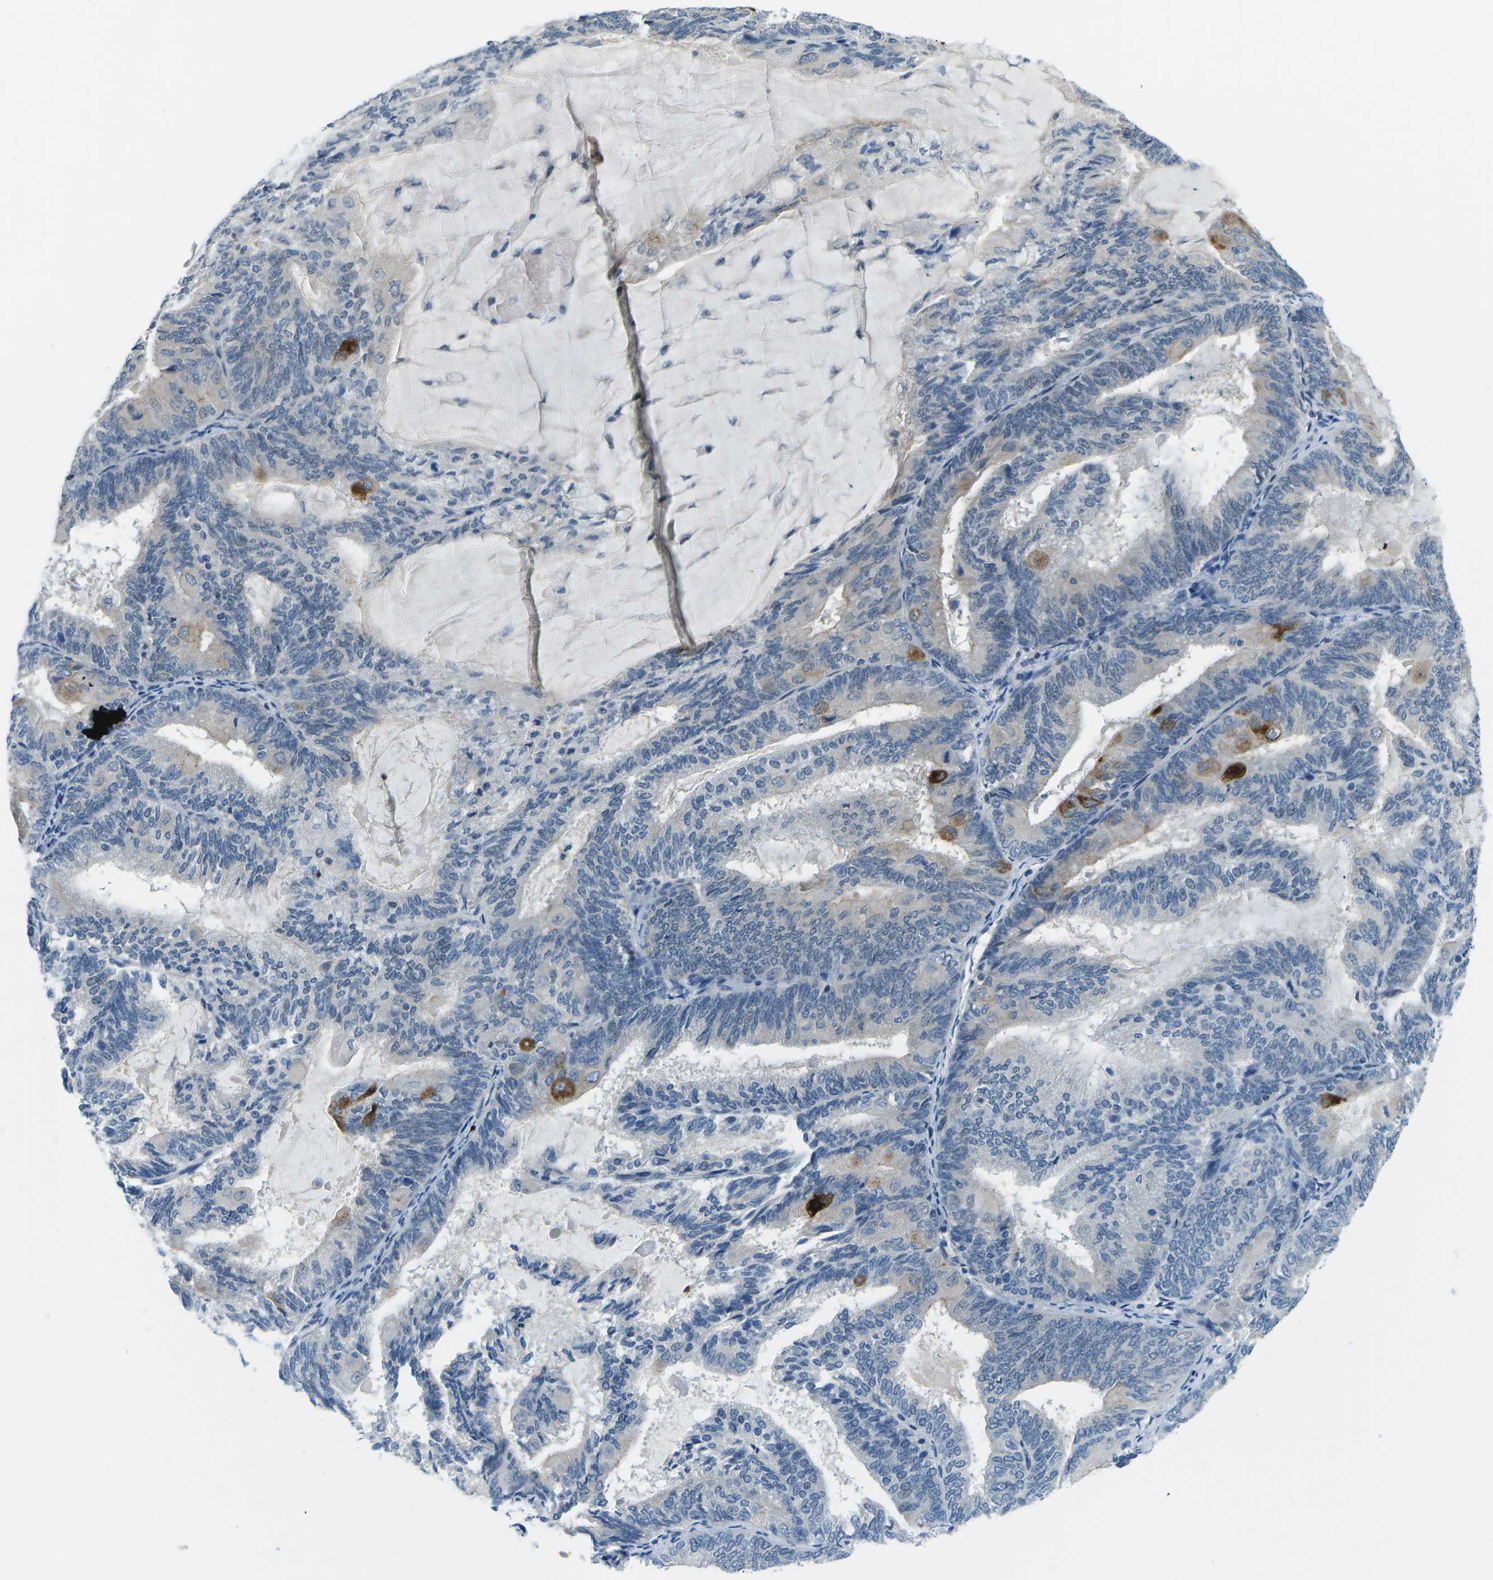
{"staining": {"intensity": "strong", "quantity": "<25%", "location": "cytoplasmic/membranous"}, "tissue": "endometrial cancer", "cell_type": "Tumor cells", "image_type": "cancer", "snomed": [{"axis": "morphology", "description": "Adenocarcinoma, NOS"}, {"axis": "topography", "description": "Endometrium"}], "caption": "Endometrial adenocarcinoma stained with IHC displays strong cytoplasmic/membranous expression in approximately <25% of tumor cells.", "gene": "CTNND1", "patient": {"sex": "female", "age": 81}}